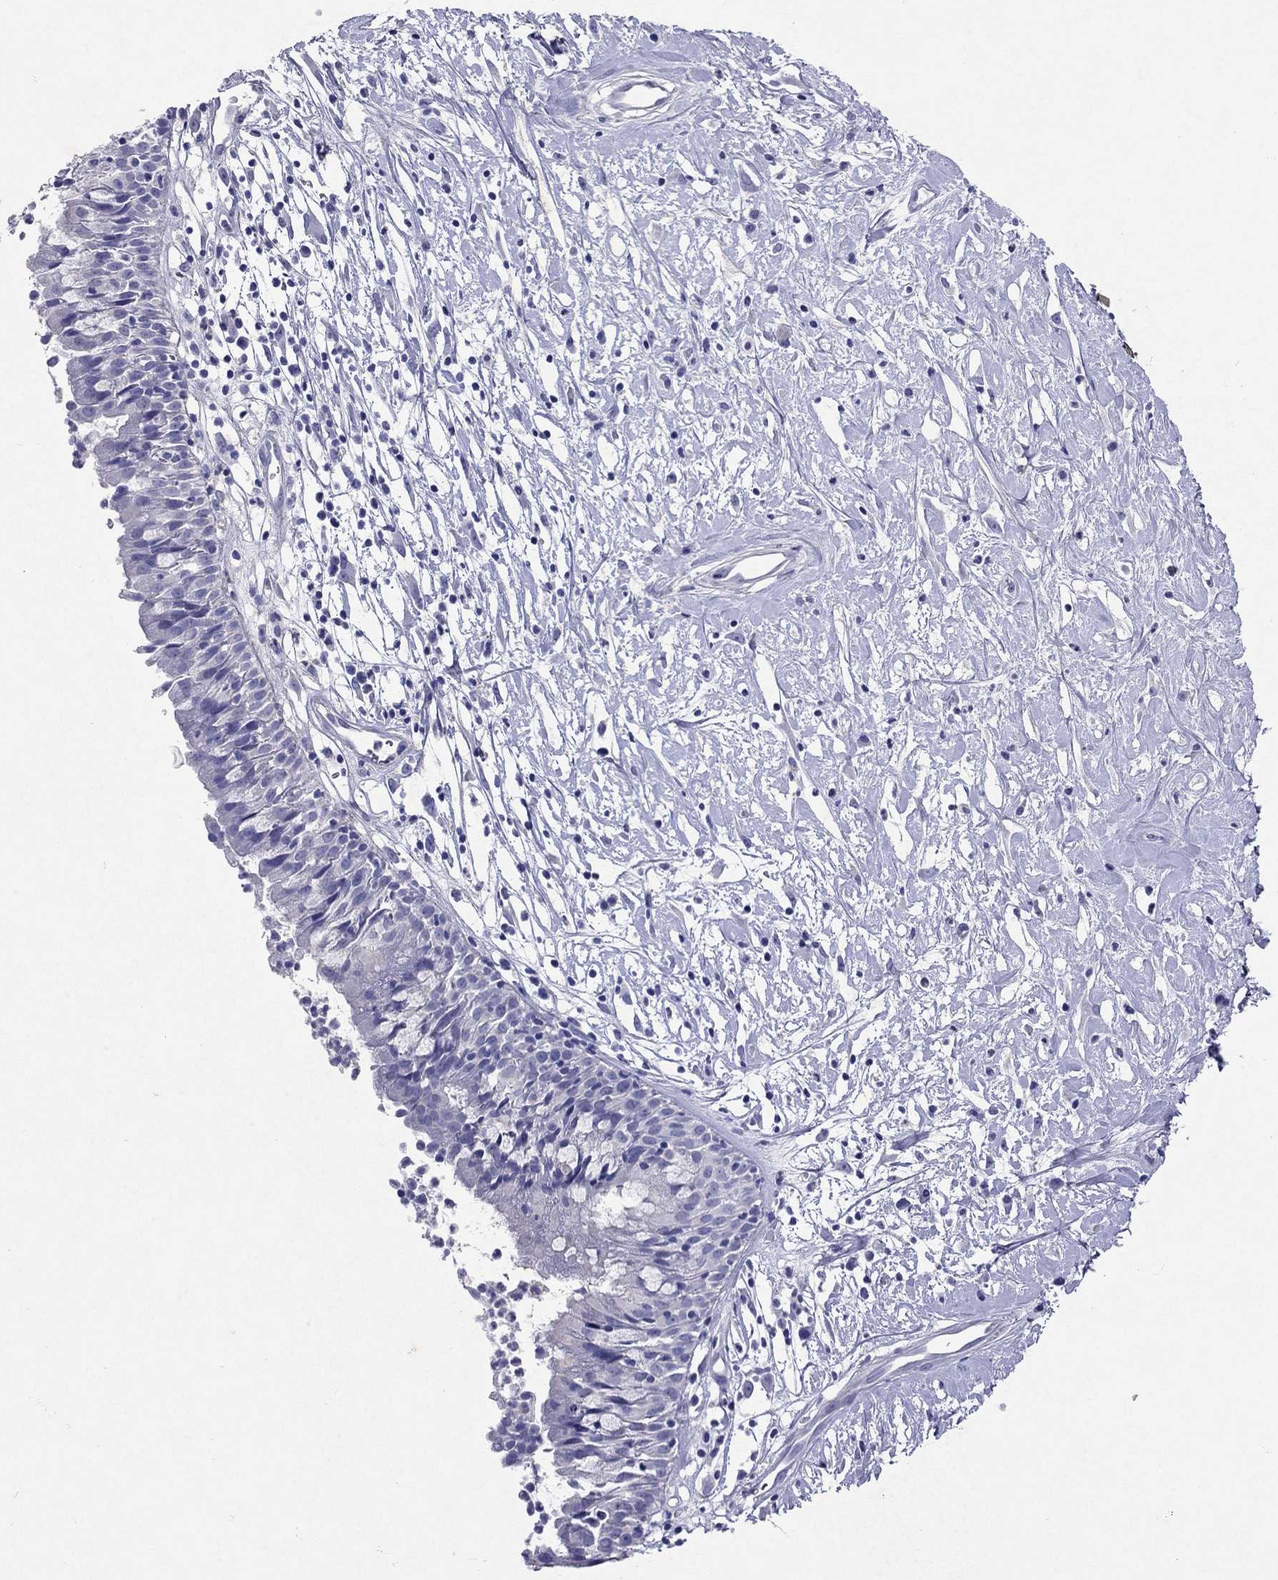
{"staining": {"intensity": "negative", "quantity": "none", "location": "none"}, "tissue": "nasopharynx", "cell_type": "Respiratory epithelial cells", "image_type": "normal", "snomed": [{"axis": "morphology", "description": "Normal tissue, NOS"}, {"axis": "topography", "description": "Nasopharynx"}], "caption": "An image of nasopharynx stained for a protein shows no brown staining in respiratory epithelial cells.", "gene": "ARMC12", "patient": {"sex": "male", "age": 9}}